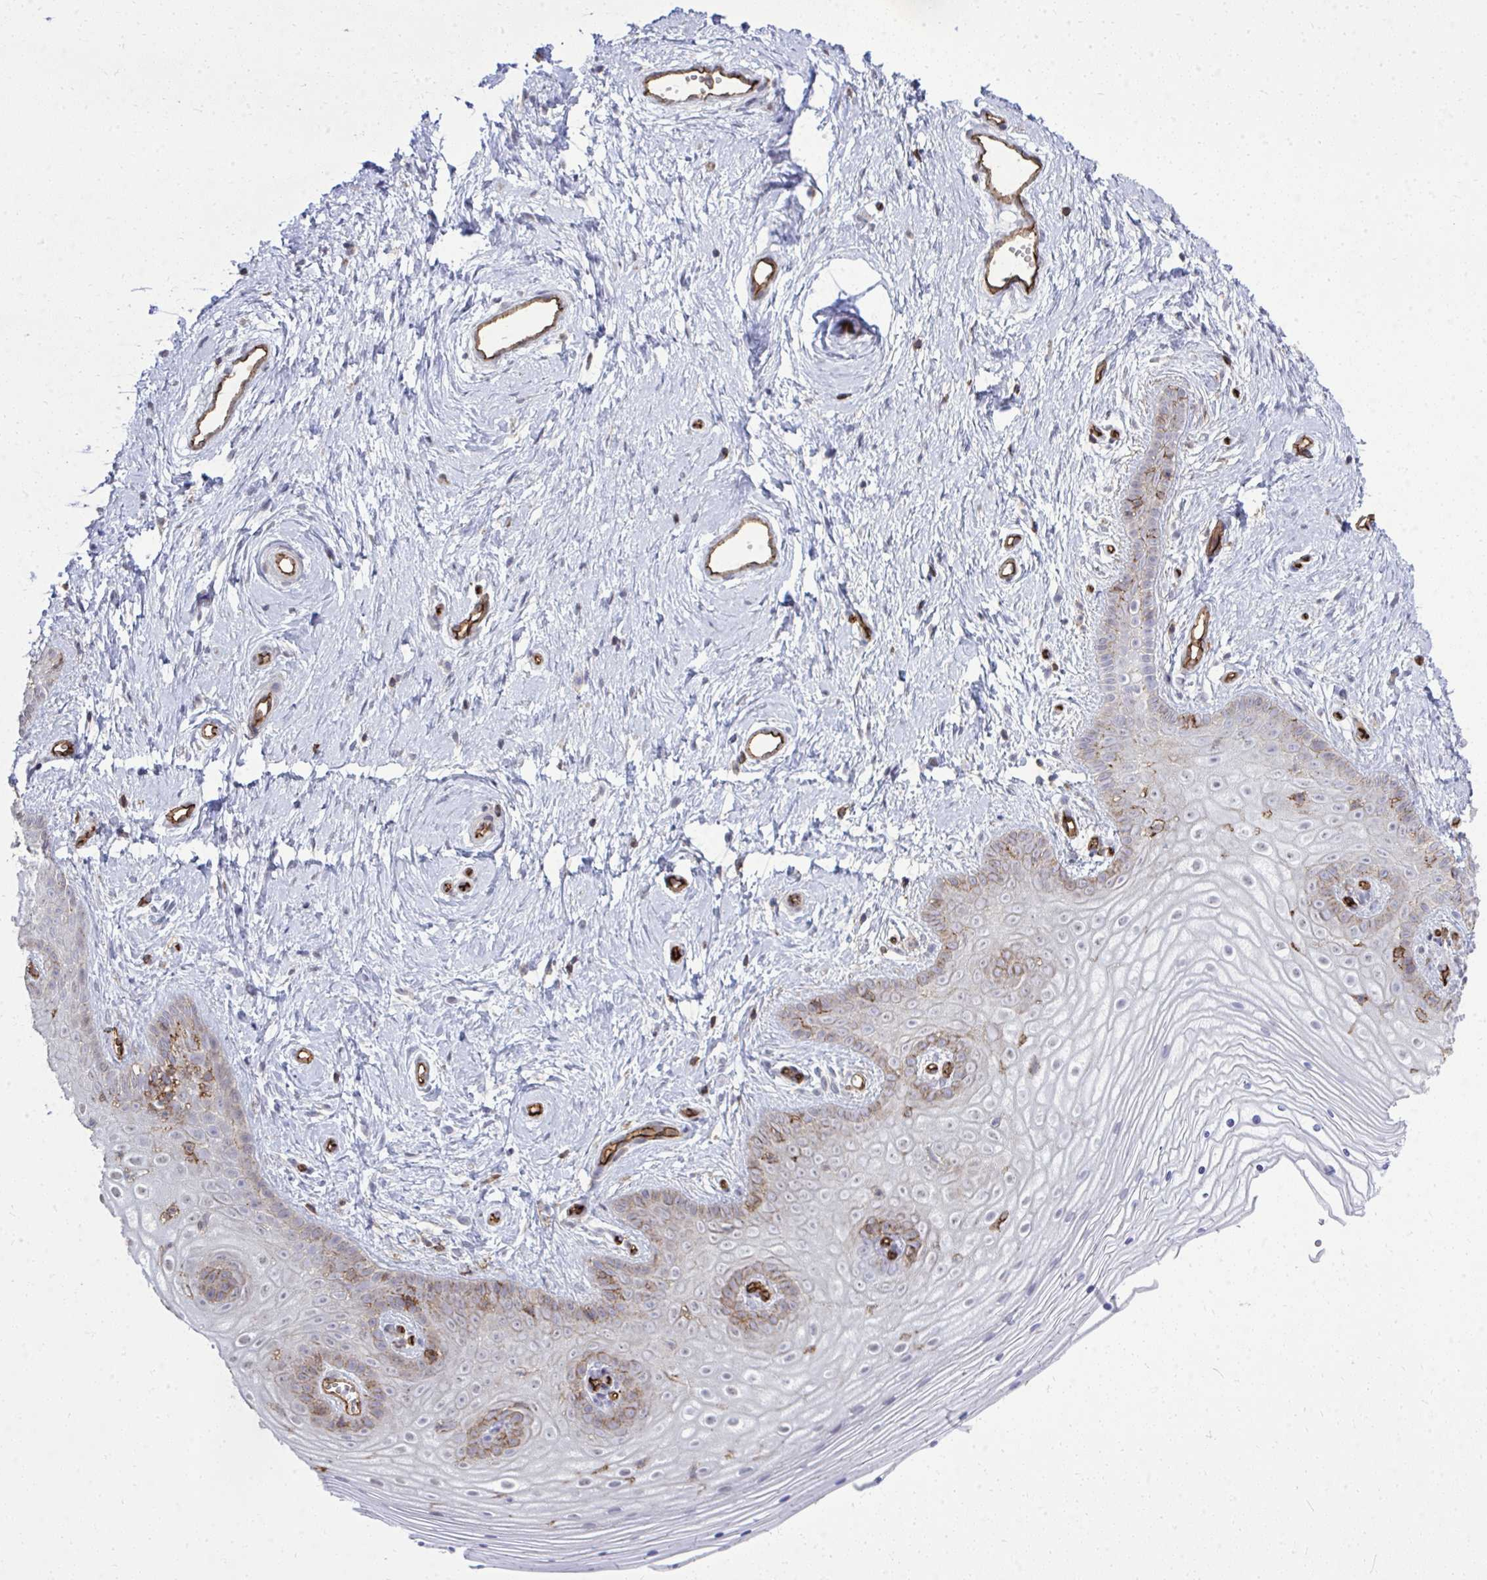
{"staining": {"intensity": "moderate", "quantity": "25%-75%", "location": "cytoplasmic/membranous,nuclear"}, "tissue": "vagina", "cell_type": "Squamous epithelial cells", "image_type": "normal", "snomed": [{"axis": "morphology", "description": "Normal tissue, NOS"}, {"axis": "topography", "description": "Vagina"}], "caption": "The photomicrograph demonstrates immunohistochemical staining of benign vagina. There is moderate cytoplasmic/membranous,nuclear staining is appreciated in about 25%-75% of squamous epithelial cells. Nuclei are stained in blue.", "gene": "FOXN3", "patient": {"sex": "female", "age": 38}}